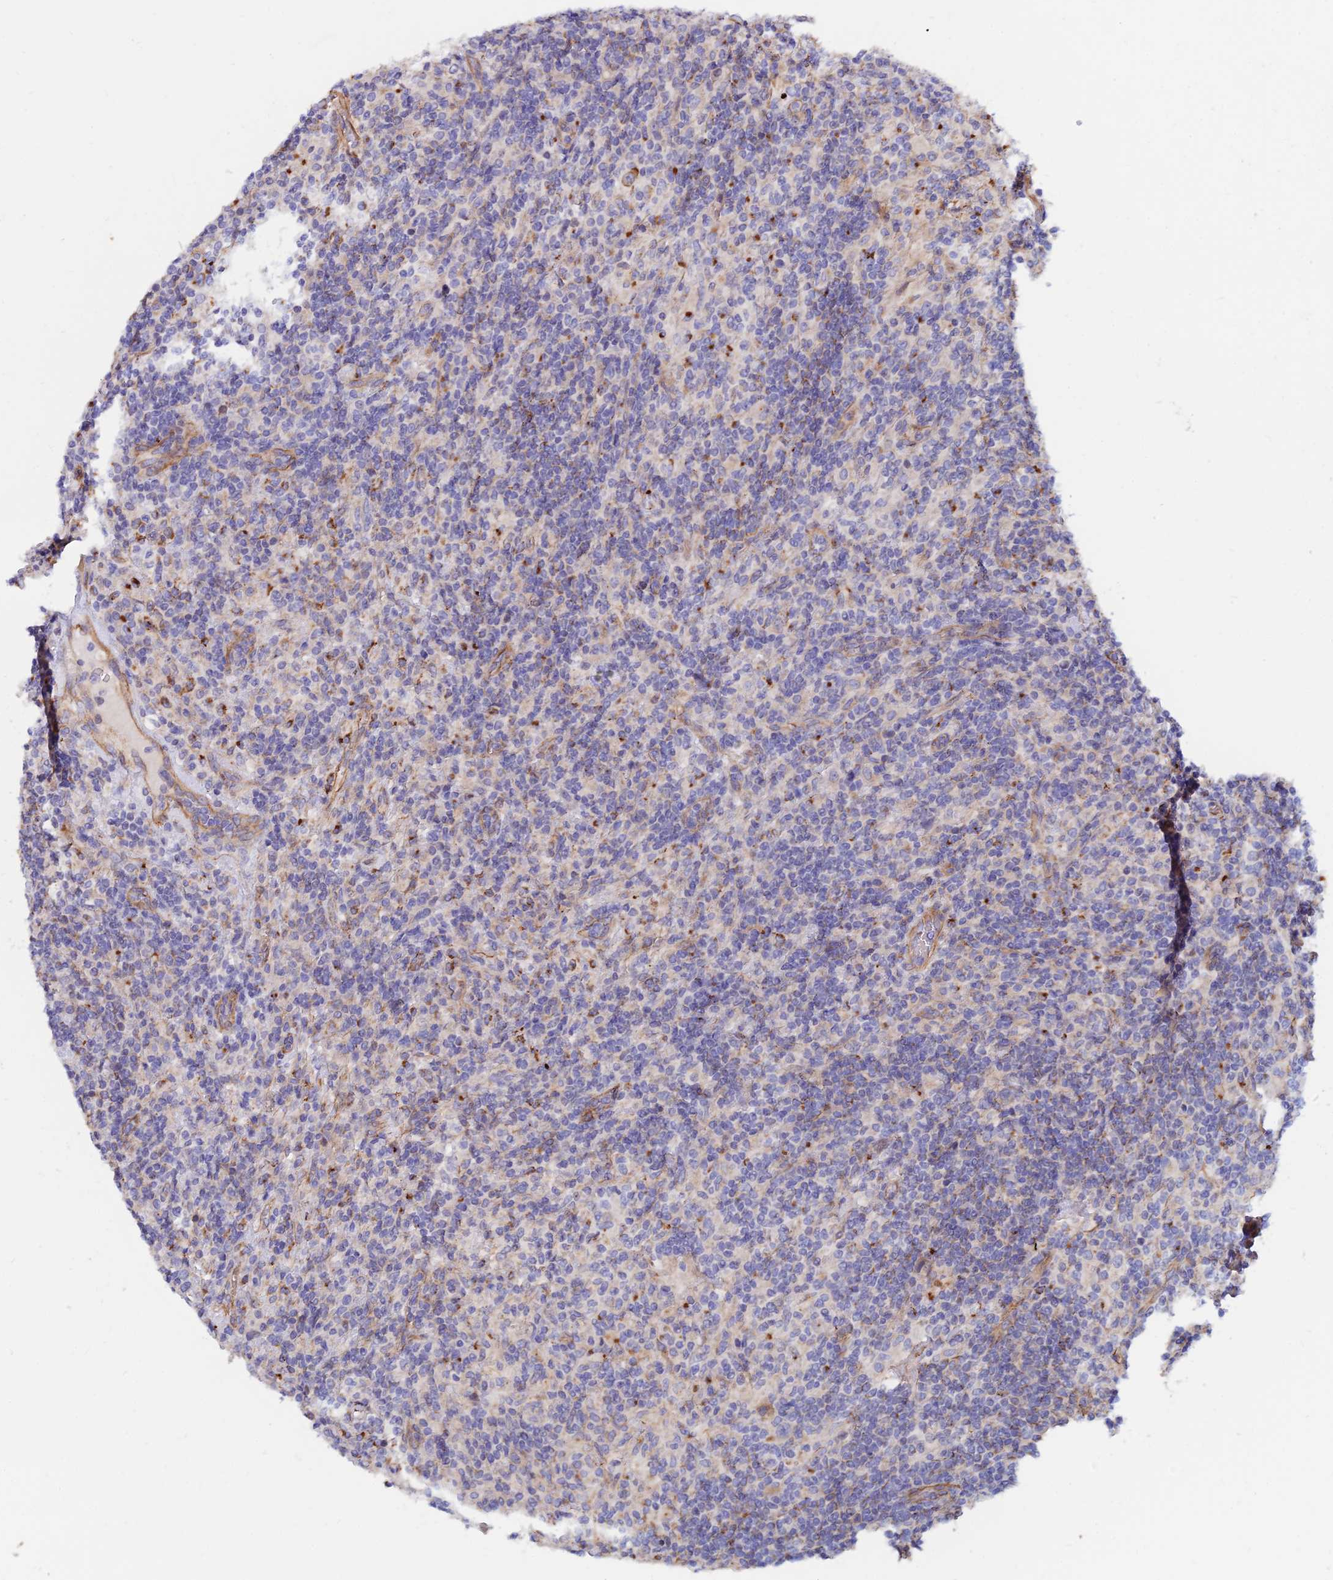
{"staining": {"intensity": "moderate", "quantity": "25%-75%", "location": "cytoplasmic/membranous"}, "tissue": "lymphoma", "cell_type": "Tumor cells", "image_type": "cancer", "snomed": [{"axis": "morphology", "description": "Hodgkin's disease, NOS"}, {"axis": "topography", "description": "Lymph node"}], "caption": "Immunohistochemistry (IHC) histopathology image of neoplastic tissue: lymphoma stained using immunohistochemistry exhibits medium levels of moderate protein expression localized specifically in the cytoplasmic/membranous of tumor cells, appearing as a cytoplasmic/membranous brown color.", "gene": "CDK18", "patient": {"sex": "male", "age": 70}}